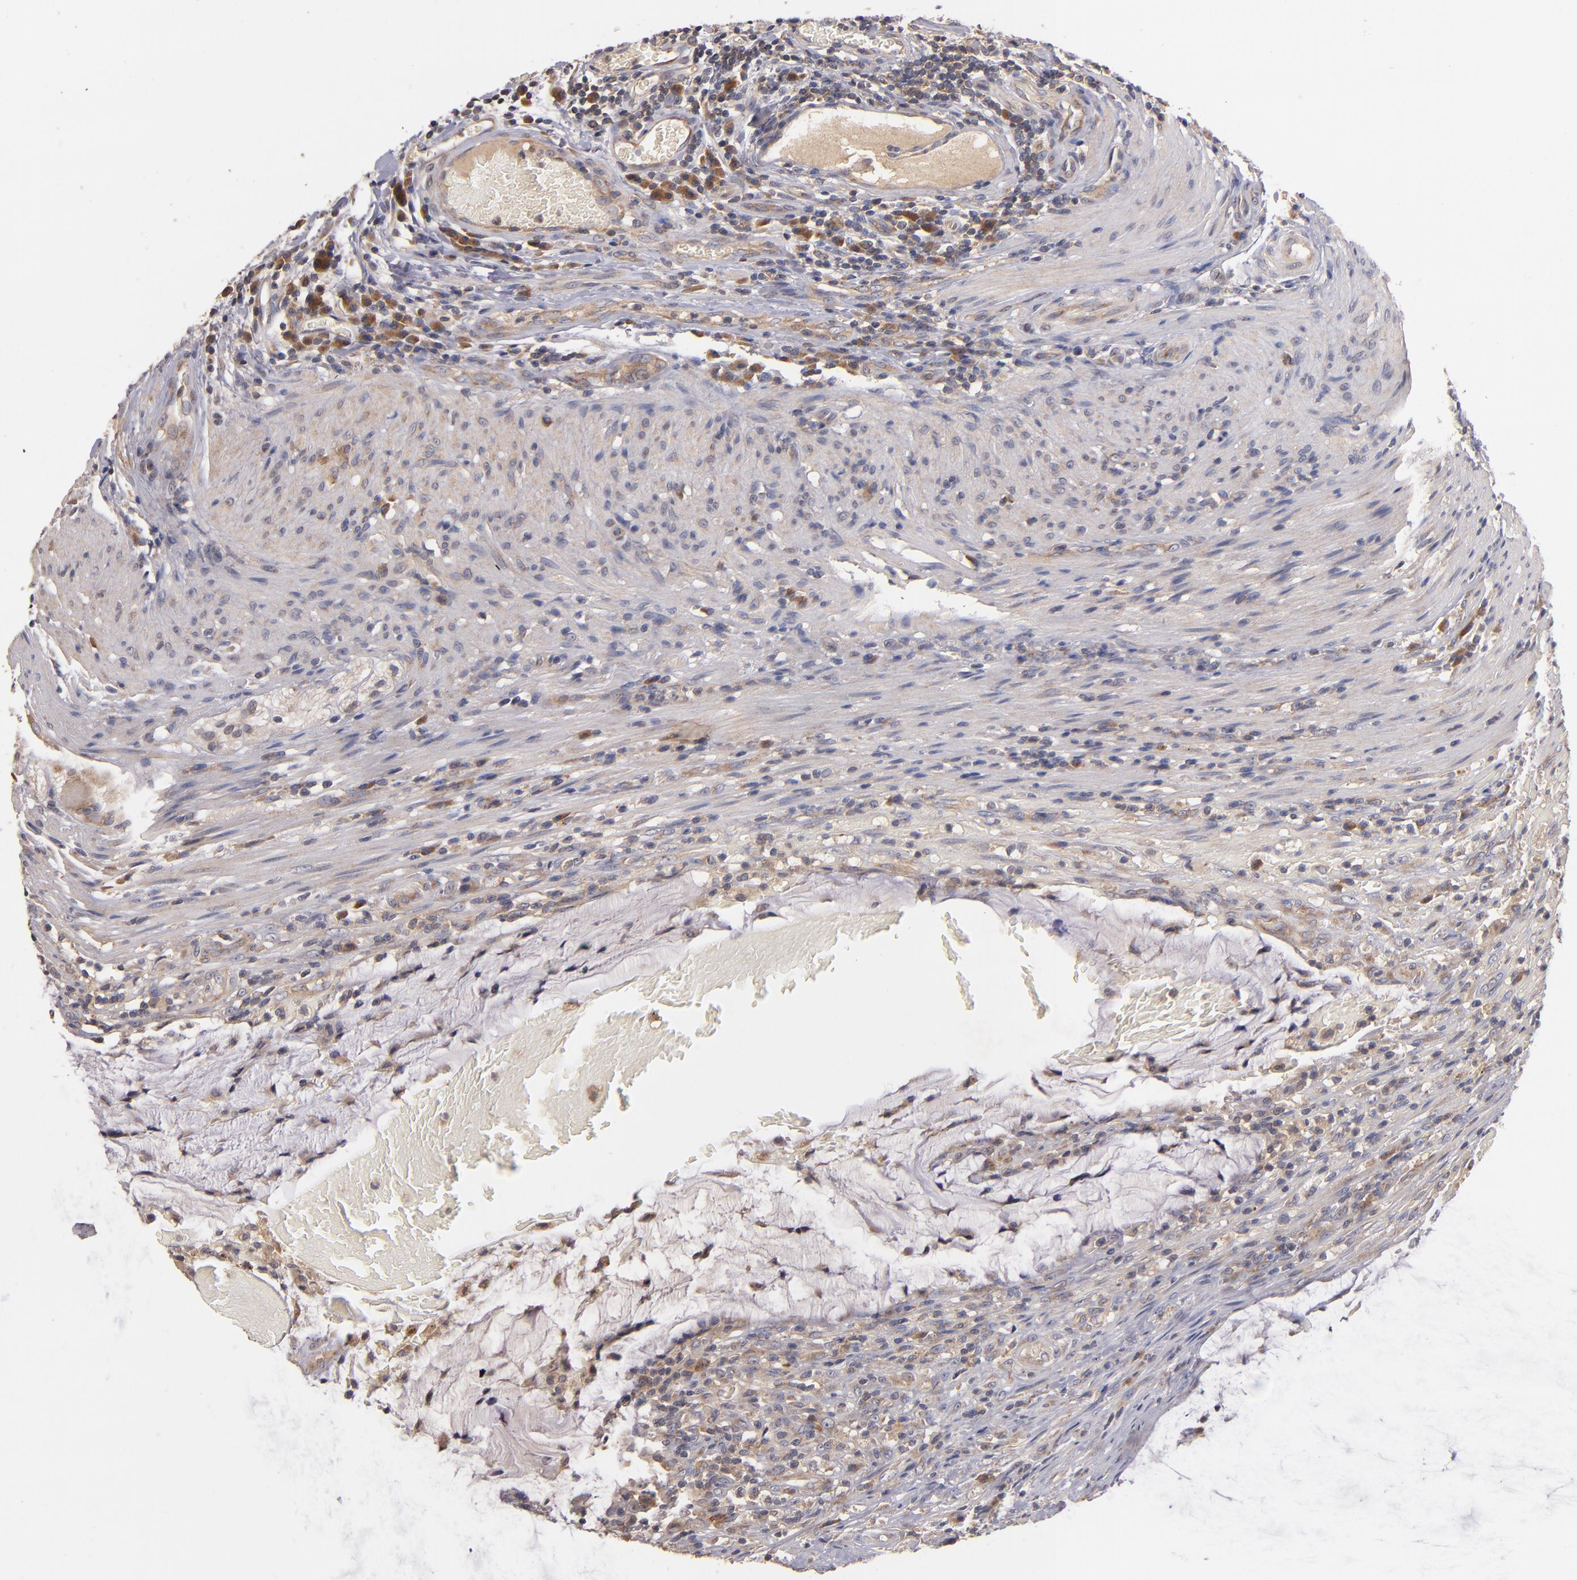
{"staining": {"intensity": "moderate", "quantity": "25%-75%", "location": "cytoplasmic/membranous"}, "tissue": "colorectal cancer", "cell_type": "Tumor cells", "image_type": "cancer", "snomed": [{"axis": "morphology", "description": "Adenocarcinoma, NOS"}, {"axis": "topography", "description": "Colon"}], "caption": "Approximately 25%-75% of tumor cells in human colorectal cancer (adenocarcinoma) display moderate cytoplasmic/membranous protein positivity as visualized by brown immunohistochemical staining.", "gene": "UPF3B", "patient": {"sex": "male", "age": 54}}